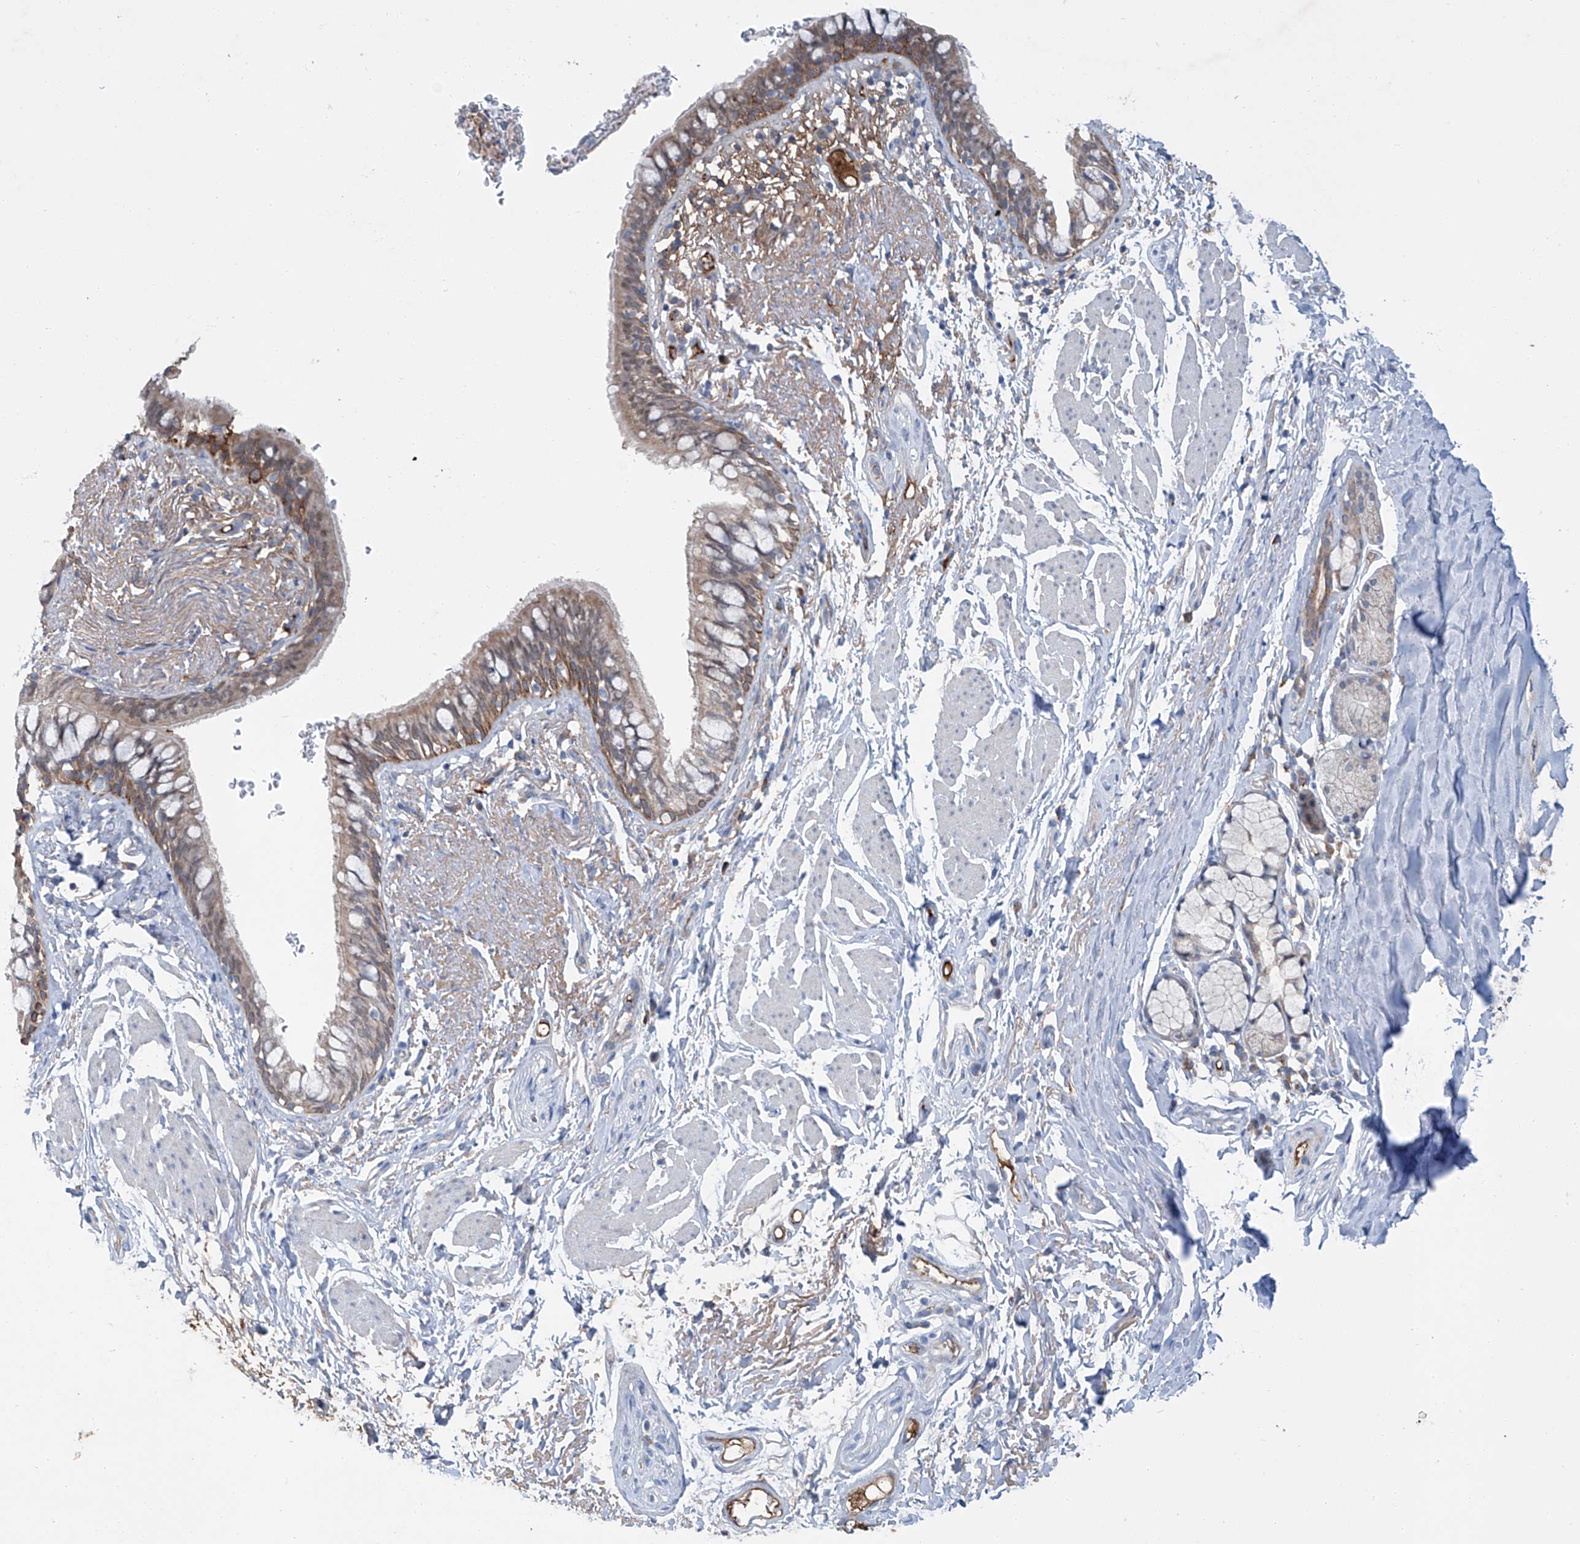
{"staining": {"intensity": "moderate", "quantity": ">75%", "location": "cytoplasmic/membranous"}, "tissue": "bronchus", "cell_type": "Respiratory epithelial cells", "image_type": "normal", "snomed": [{"axis": "morphology", "description": "Normal tissue, NOS"}, {"axis": "topography", "description": "Cartilage tissue"}, {"axis": "topography", "description": "Bronchus"}], "caption": "Bronchus stained with DAB immunohistochemistry shows medium levels of moderate cytoplasmic/membranous staining in approximately >75% of respiratory epithelial cells. (Stains: DAB in brown, nuclei in blue, Microscopy: brightfield microscopy at high magnification).", "gene": "SIX4", "patient": {"sex": "female", "age": 36}}